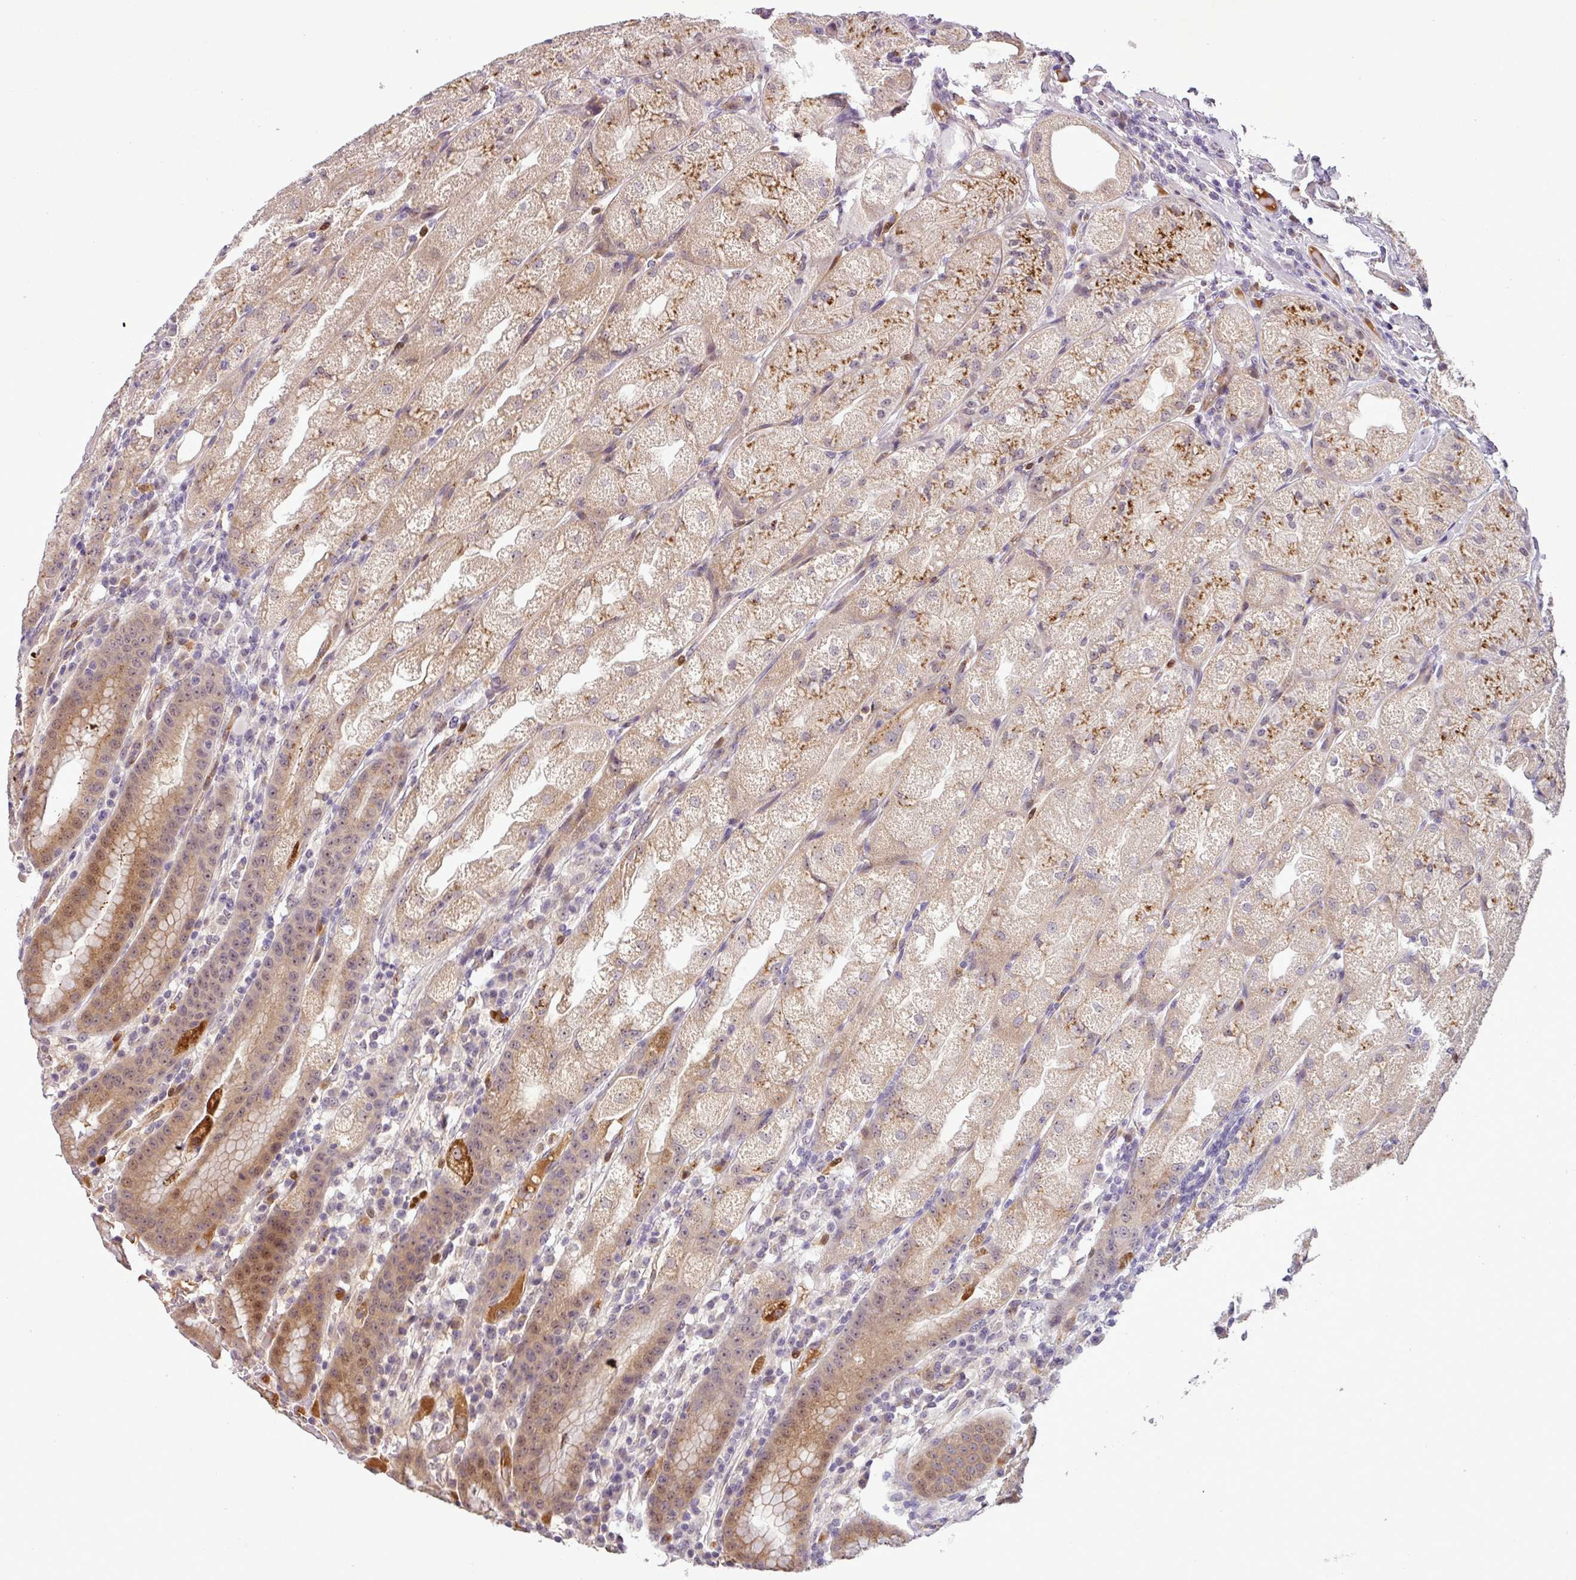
{"staining": {"intensity": "moderate", "quantity": "25%-75%", "location": "cytoplasmic/membranous,nuclear"}, "tissue": "stomach", "cell_type": "Glandular cells", "image_type": "normal", "snomed": [{"axis": "morphology", "description": "Normal tissue, NOS"}, {"axis": "topography", "description": "Stomach, upper"}], "caption": "A micrograph of stomach stained for a protein reveals moderate cytoplasmic/membranous,nuclear brown staining in glandular cells. The staining was performed using DAB, with brown indicating positive protein expression. Nuclei are stained blue with hematoxylin.", "gene": "PCDH1", "patient": {"sex": "male", "age": 52}}